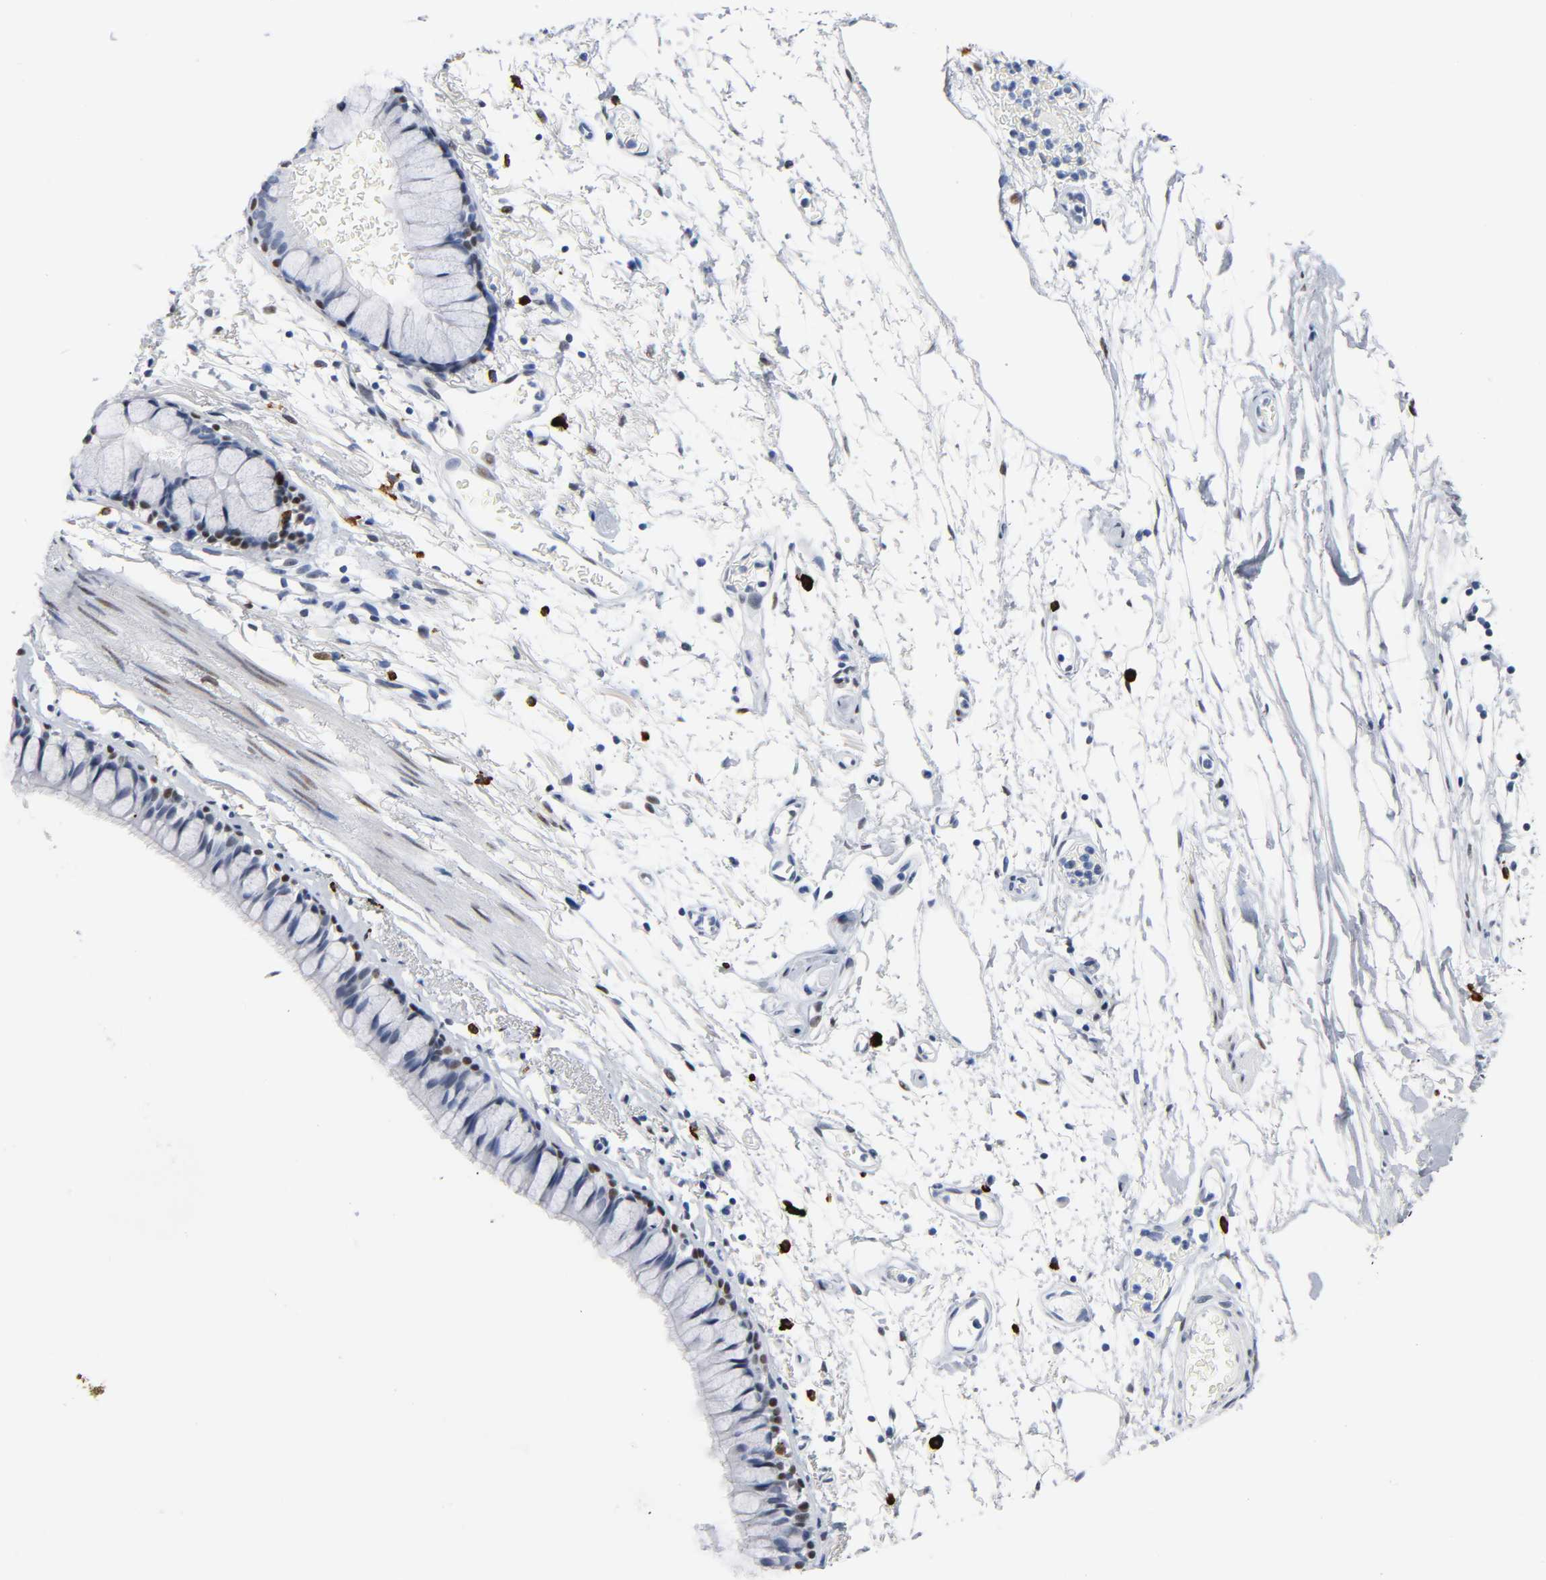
{"staining": {"intensity": "moderate", "quantity": "25%-75%", "location": "nuclear"}, "tissue": "bronchus", "cell_type": "Respiratory epithelial cells", "image_type": "normal", "snomed": [{"axis": "morphology", "description": "Normal tissue, NOS"}, {"axis": "topography", "description": "Bronchus"}], "caption": "A photomicrograph of human bronchus stained for a protein displays moderate nuclear brown staining in respiratory epithelial cells. Ihc stains the protein of interest in brown and the nuclei are stained blue.", "gene": "NAB2", "patient": {"sex": "female", "age": 73}}